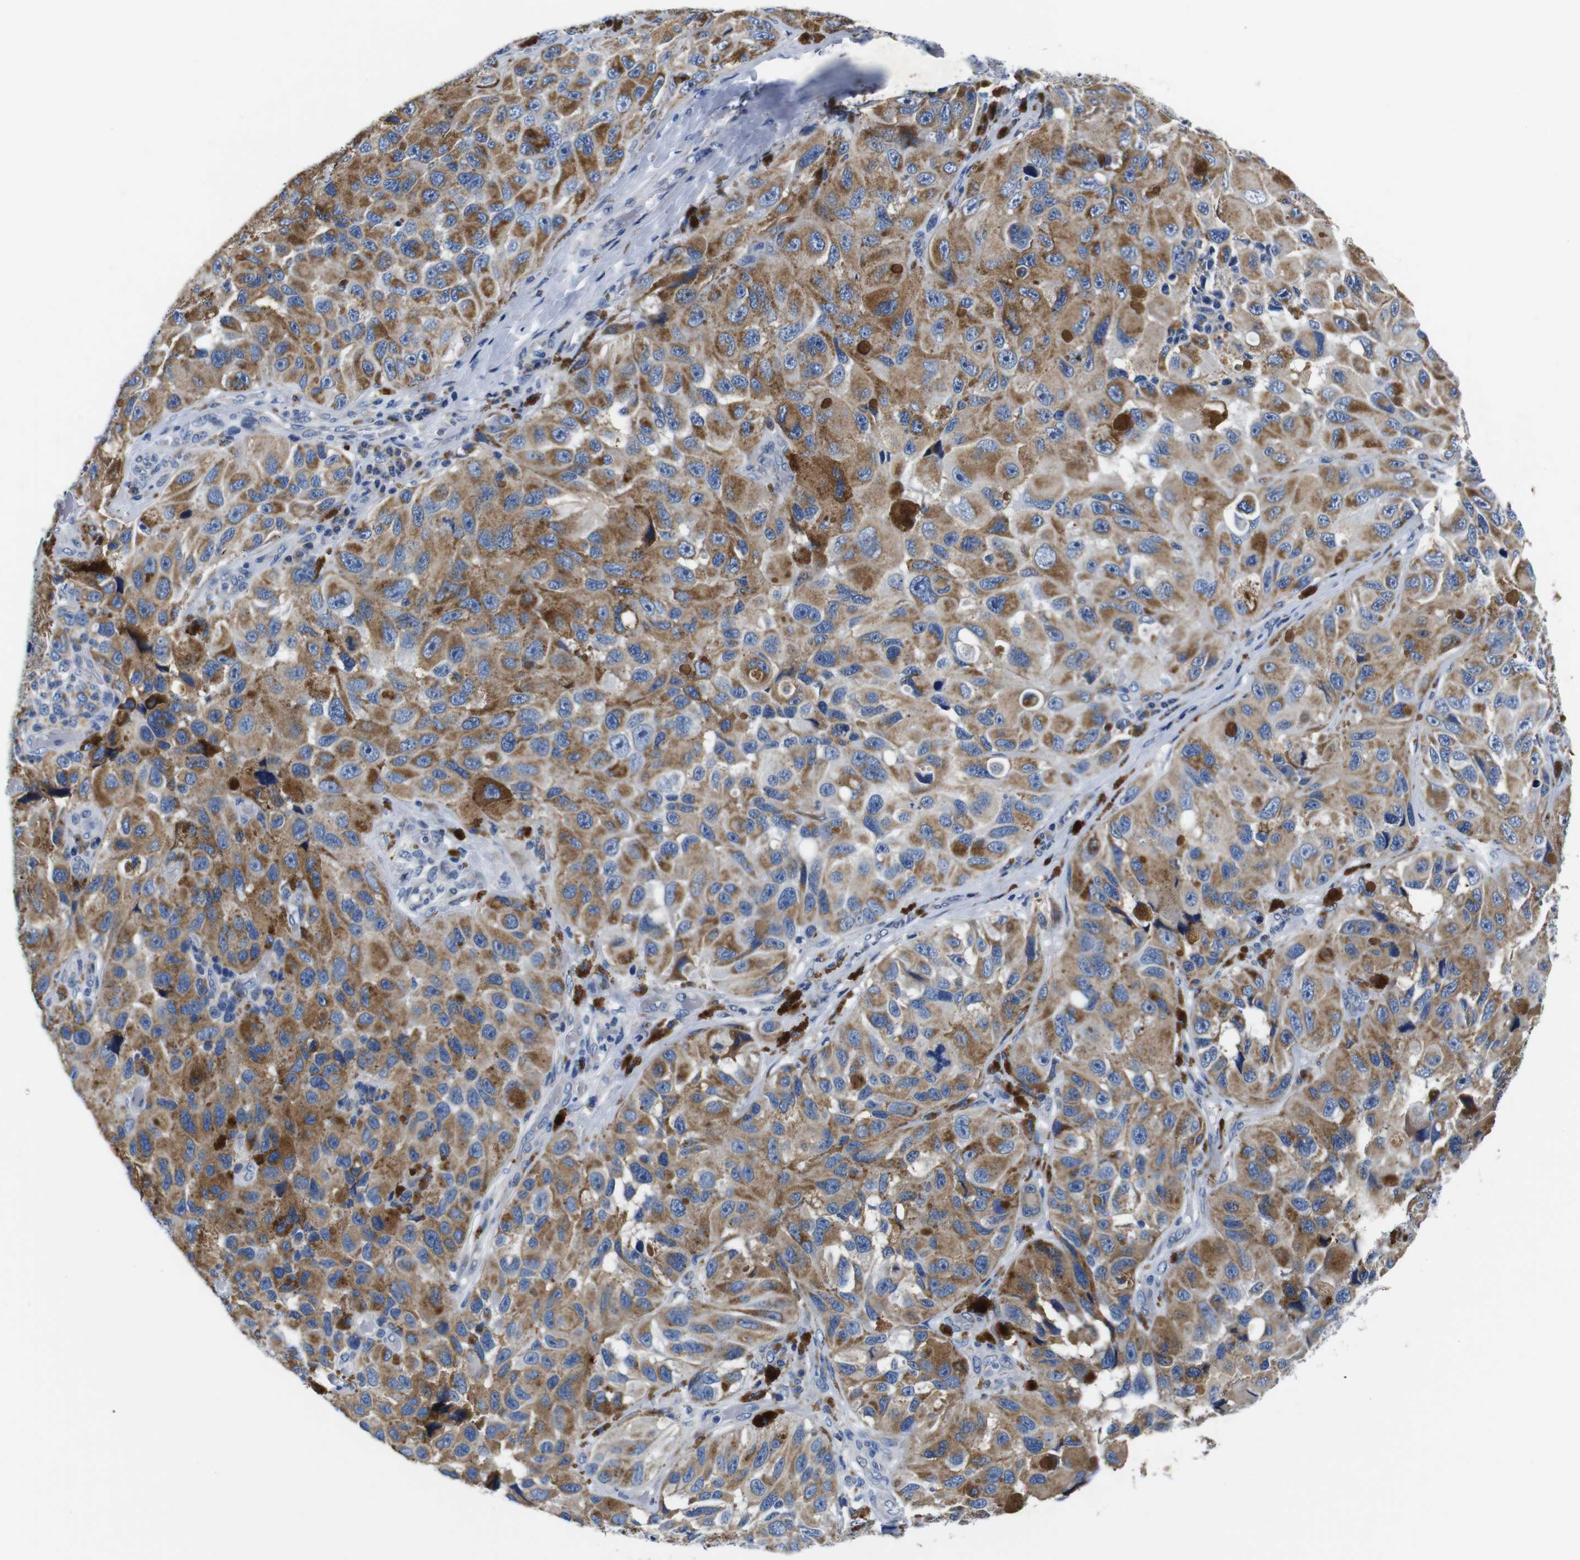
{"staining": {"intensity": "moderate", "quantity": ">75%", "location": "cytoplasmic/membranous"}, "tissue": "melanoma", "cell_type": "Tumor cells", "image_type": "cancer", "snomed": [{"axis": "morphology", "description": "Malignant melanoma, NOS"}, {"axis": "topography", "description": "Skin"}], "caption": "This is an image of immunohistochemistry staining of malignant melanoma, which shows moderate positivity in the cytoplasmic/membranous of tumor cells.", "gene": "SNX19", "patient": {"sex": "female", "age": 73}}